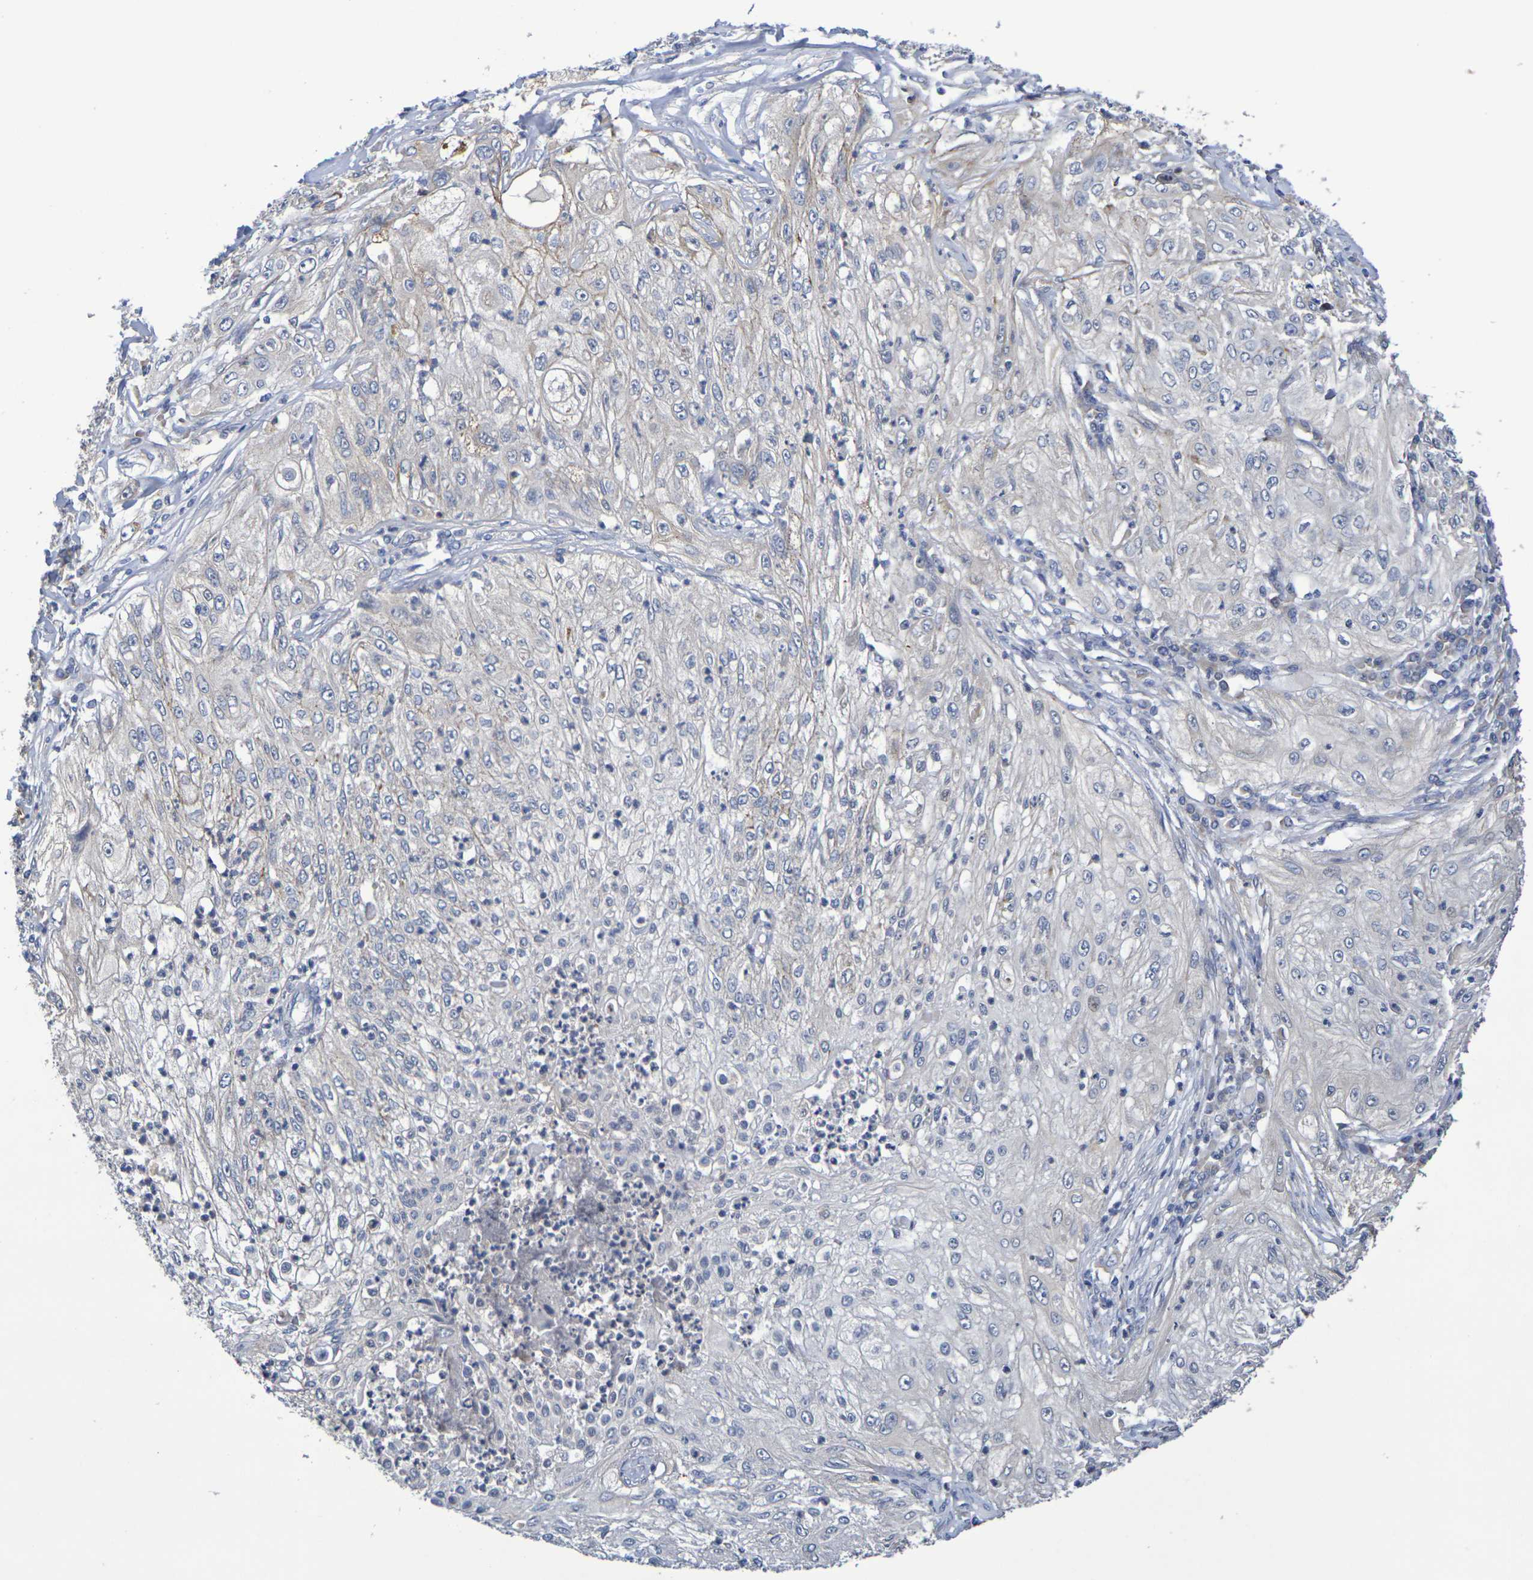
{"staining": {"intensity": "weak", "quantity": "<25%", "location": "cytoplasmic/membranous"}, "tissue": "lung cancer", "cell_type": "Tumor cells", "image_type": "cancer", "snomed": [{"axis": "morphology", "description": "Inflammation, NOS"}, {"axis": "morphology", "description": "Squamous cell carcinoma, NOS"}, {"axis": "topography", "description": "Lymph node"}, {"axis": "topography", "description": "Soft tissue"}, {"axis": "topography", "description": "Lung"}], "caption": "This is a histopathology image of immunohistochemistry (IHC) staining of lung cancer (squamous cell carcinoma), which shows no staining in tumor cells. (IHC, brightfield microscopy, high magnification).", "gene": "SDC4", "patient": {"sex": "male", "age": 66}}